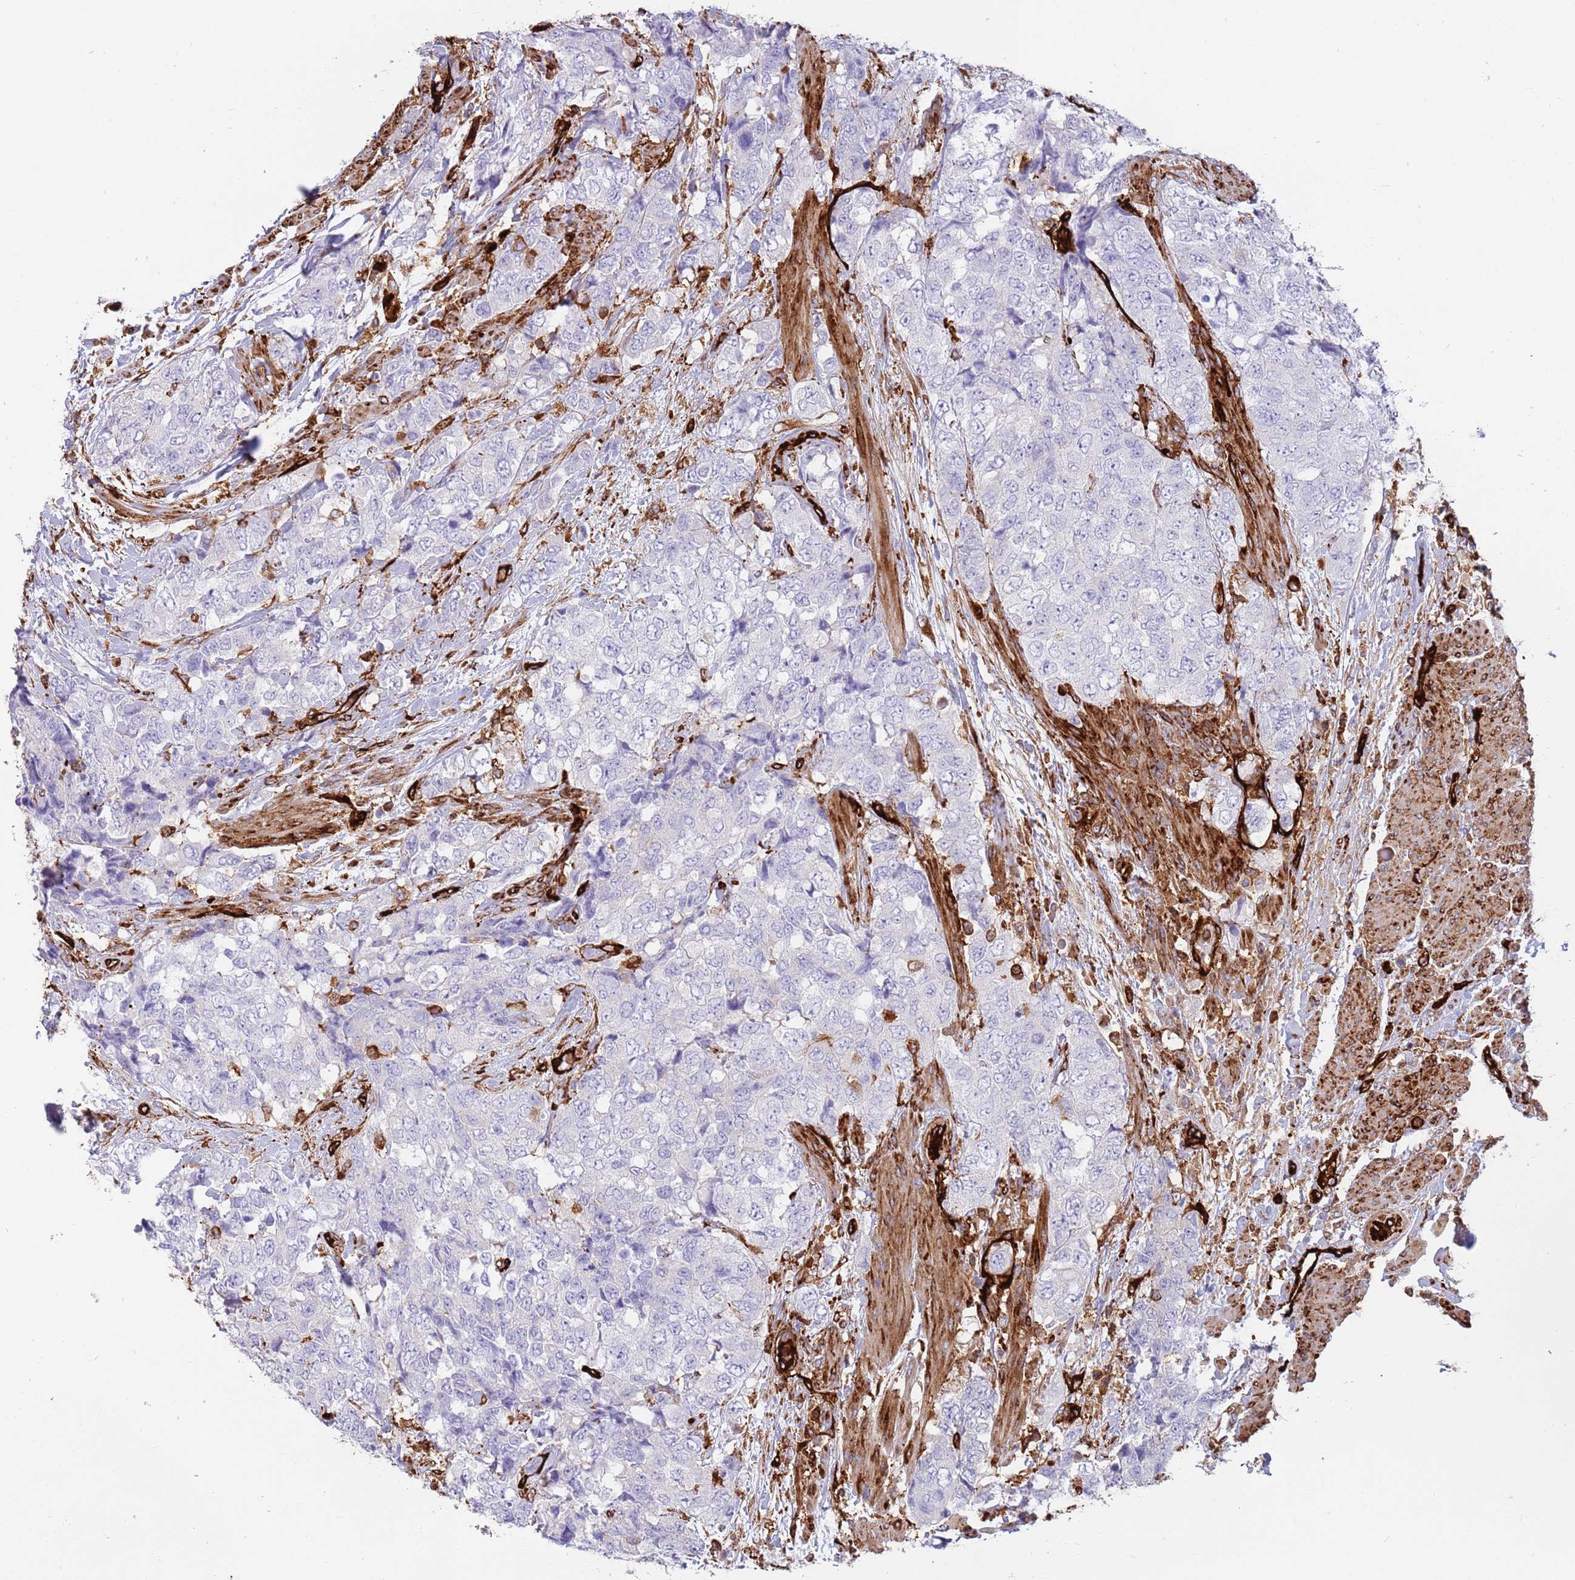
{"staining": {"intensity": "negative", "quantity": "none", "location": "none"}, "tissue": "urothelial cancer", "cell_type": "Tumor cells", "image_type": "cancer", "snomed": [{"axis": "morphology", "description": "Urothelial carcinoma, High grade"}, {"axis": "topography", "description": "Urinary bladder"}], "caption": "An immunohistochemistry (IHC) histopathology image of urothelial carcinoma (high-grade) is shown. There is no staining in tumor cells of urothelial carcinoma (high-grade). (DAB immunohistochemistry visualized using brightfield microscopy, high magnification).", "gene": "KBTBD7", "patient": {"sex": "female", "age": 78}}